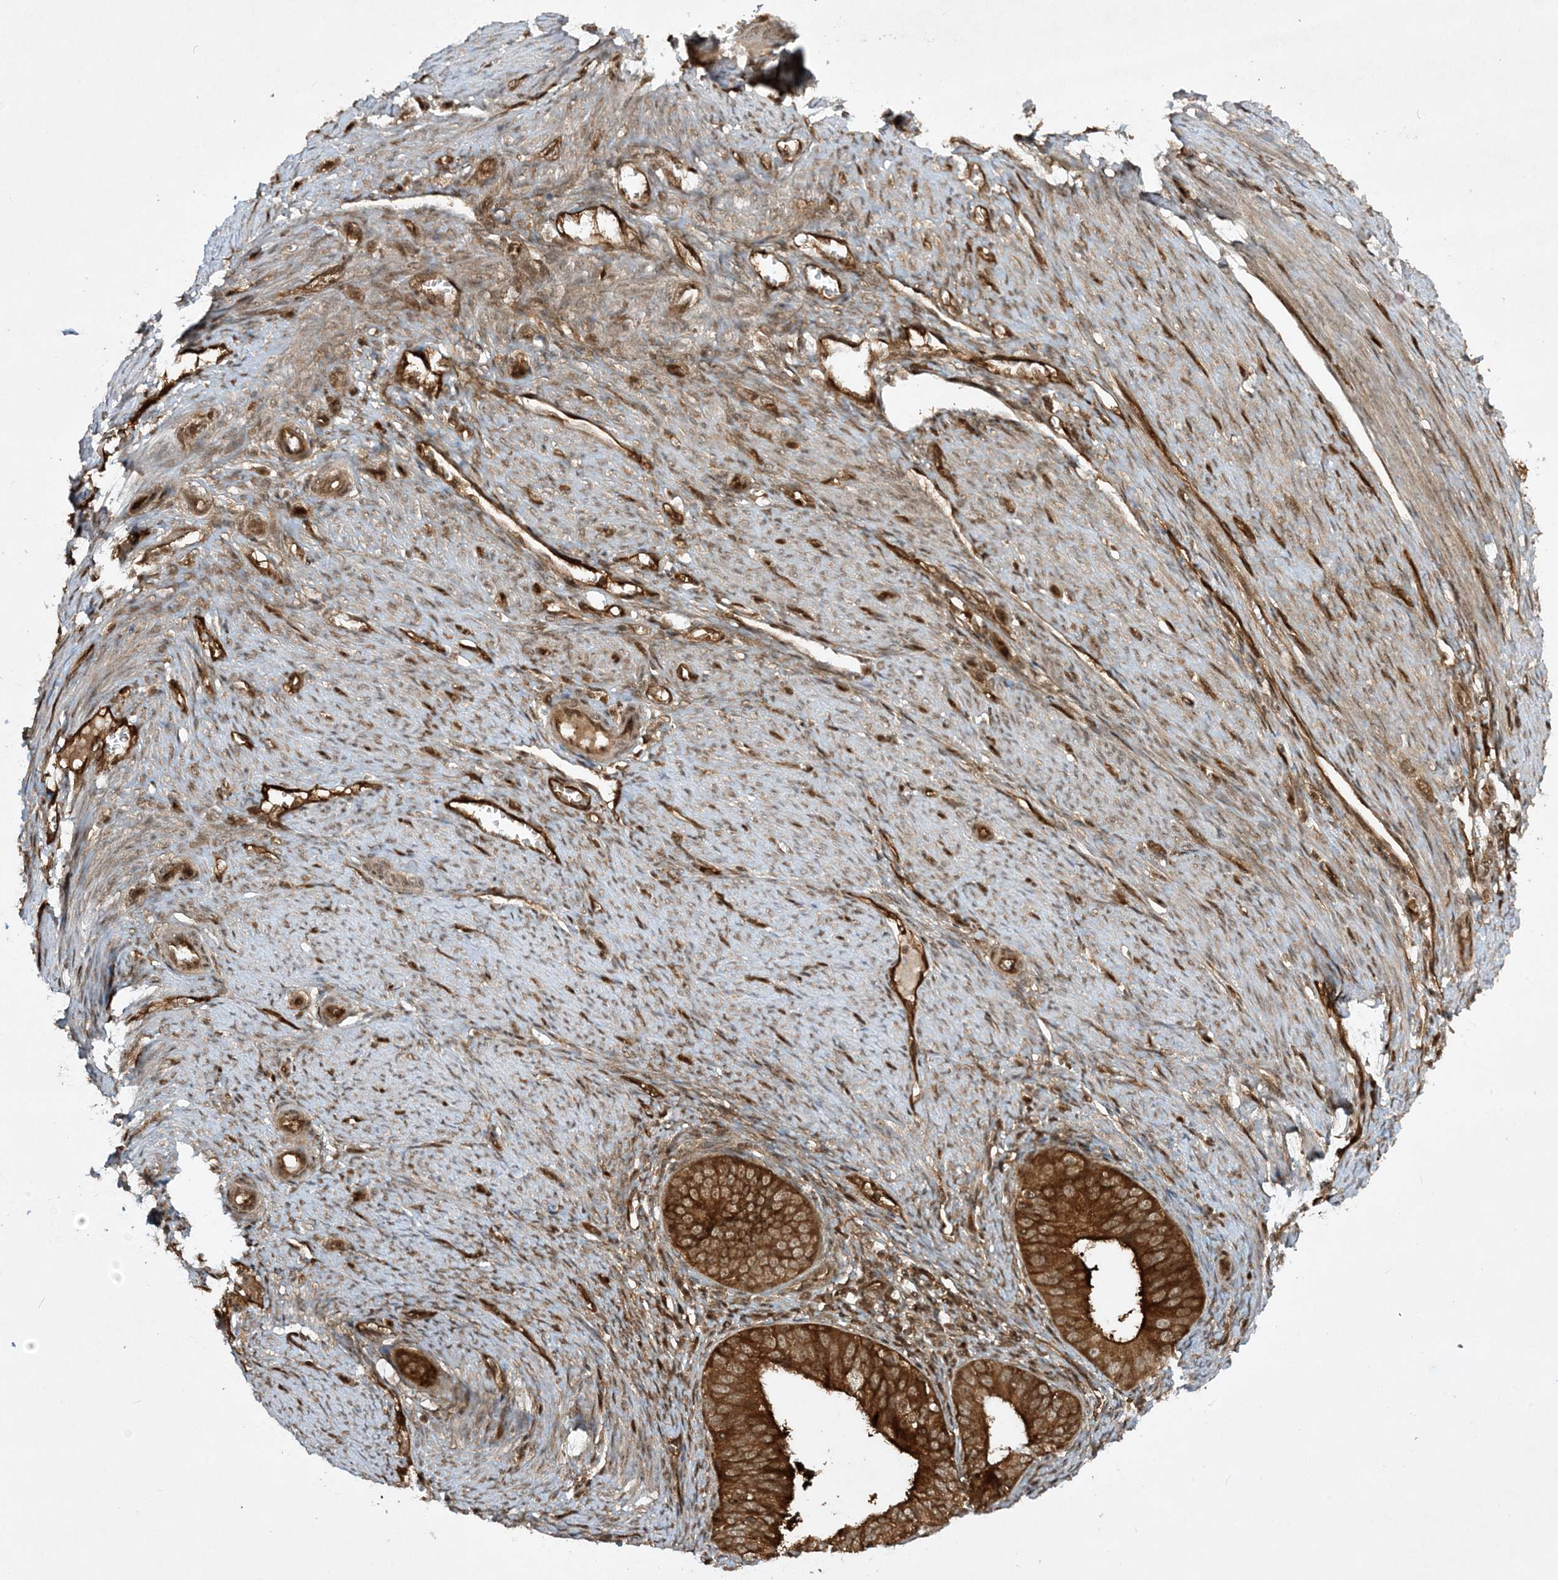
{"staining": {"intensity": "strong", "quantity": ">75%", "location": "cytoplasmic/membranous"}, "tissue": "endometrial cancer", "cell_type": "Tumor cells", "image_type": "cancer", "snomed": [{"axis": "morphology", "description": "Adenocarcinoma, NOS"}, {"axis": "topography", "description": "Endometrium"}], "caption": "Immunohistochemistry histopathology image of human endometrial adenocarcinoma stained for a protein (brown), which reveals high levels of strong cytoplasmic/membranous expression in approximately >75% of tumor cells.", "gene": "CERT1", "patient": {"sex": "female", "age": 51}}